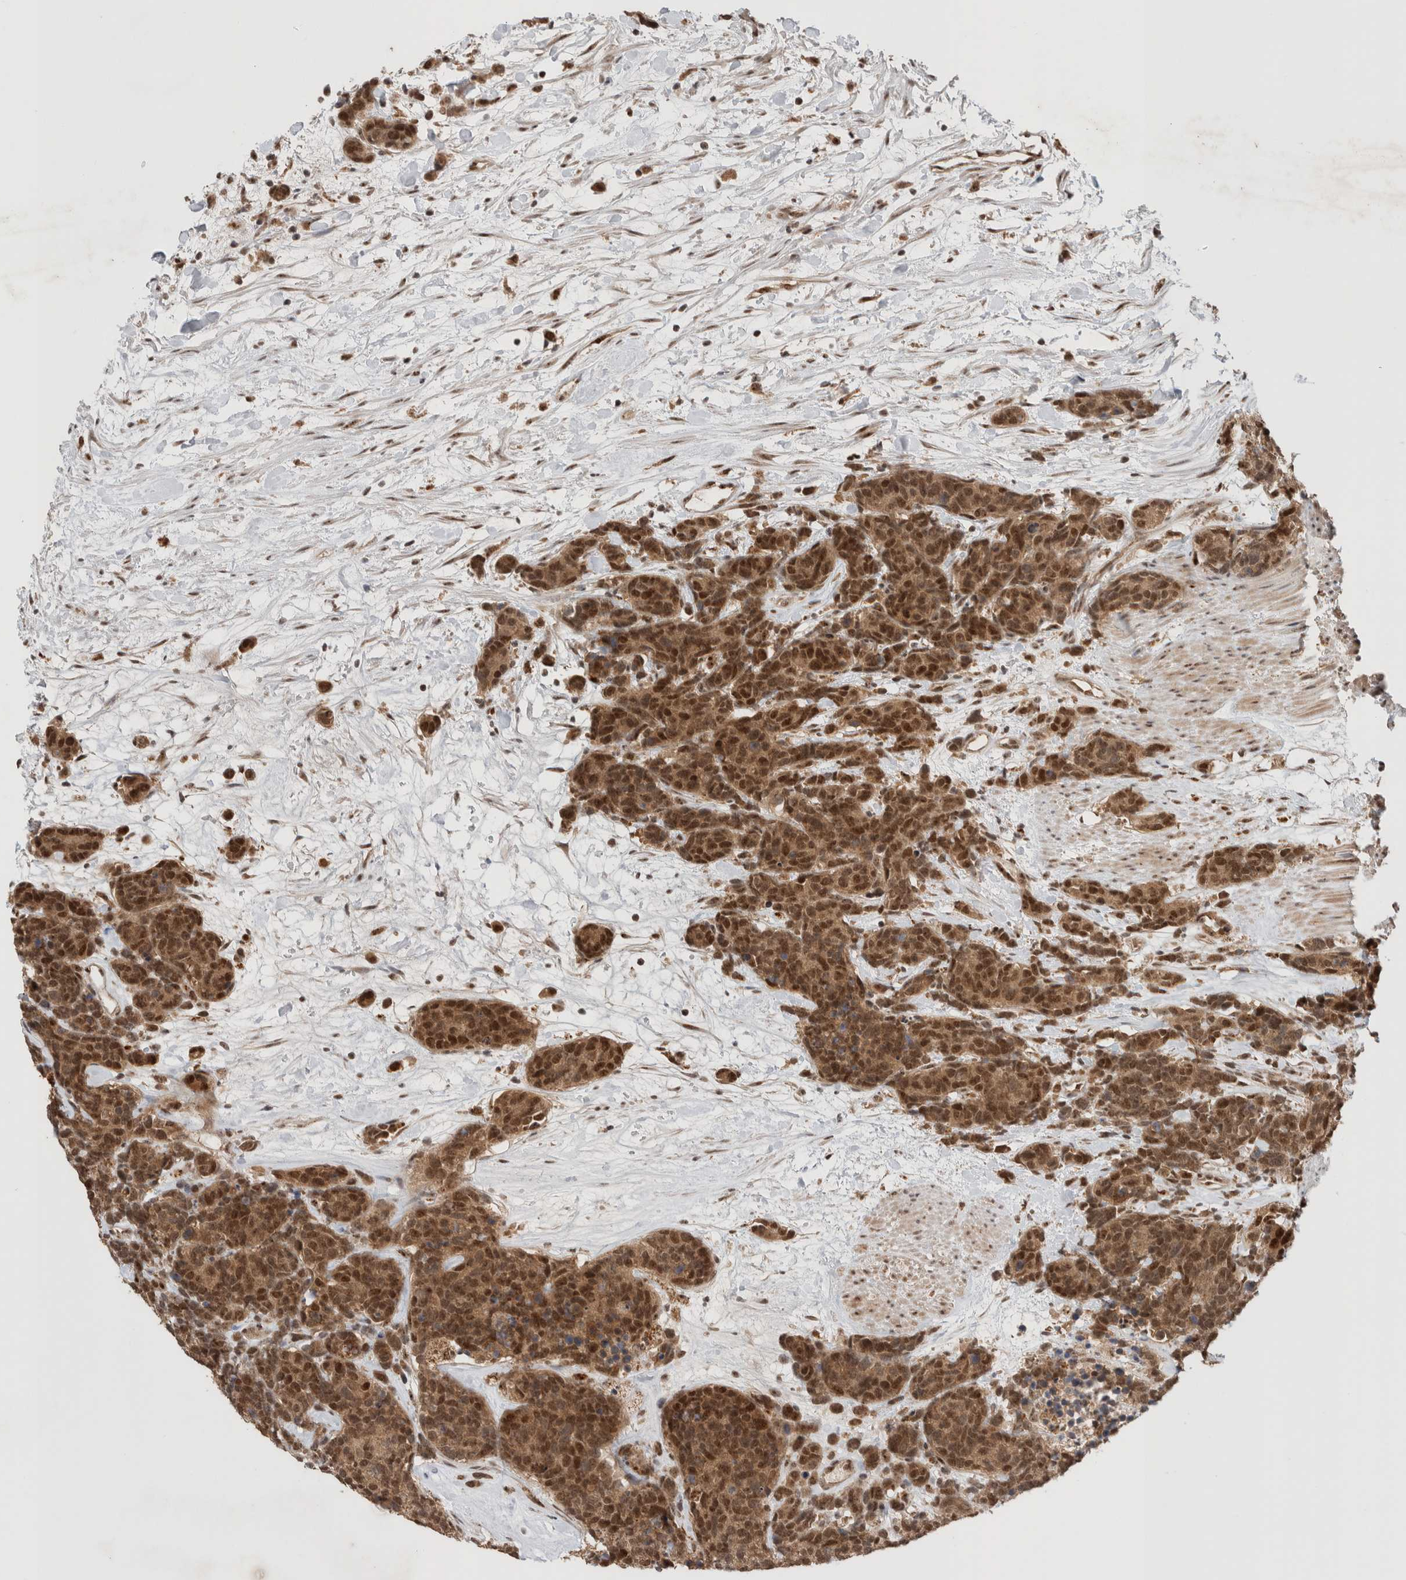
{"staining": {"intensity": "moderate", "quantity": ">75%", "location": "cytoplasmic/membranous,nuclear"}, "tissue": "carcinoid", "cell_type": "Tumor cells", "image_type": "cancer", "snomed": [{"axis": "morphology", "description": "Carcinoma, NOS"}, {"axis": "morphology", "description": "Carcinoid, malignant, NOS"}, {"axis": "topography", "description": "Urinary bladder"}], "caption": "Immunohistochemistry (IHC) (DAB) staining of carcinoma displays moderate cytoplasmic/membranous and nuclear protein positivity in about >75% of tumor cells.", "gene": "MPHOSPH6", "patient": {"sex": "male", "age": 57}}